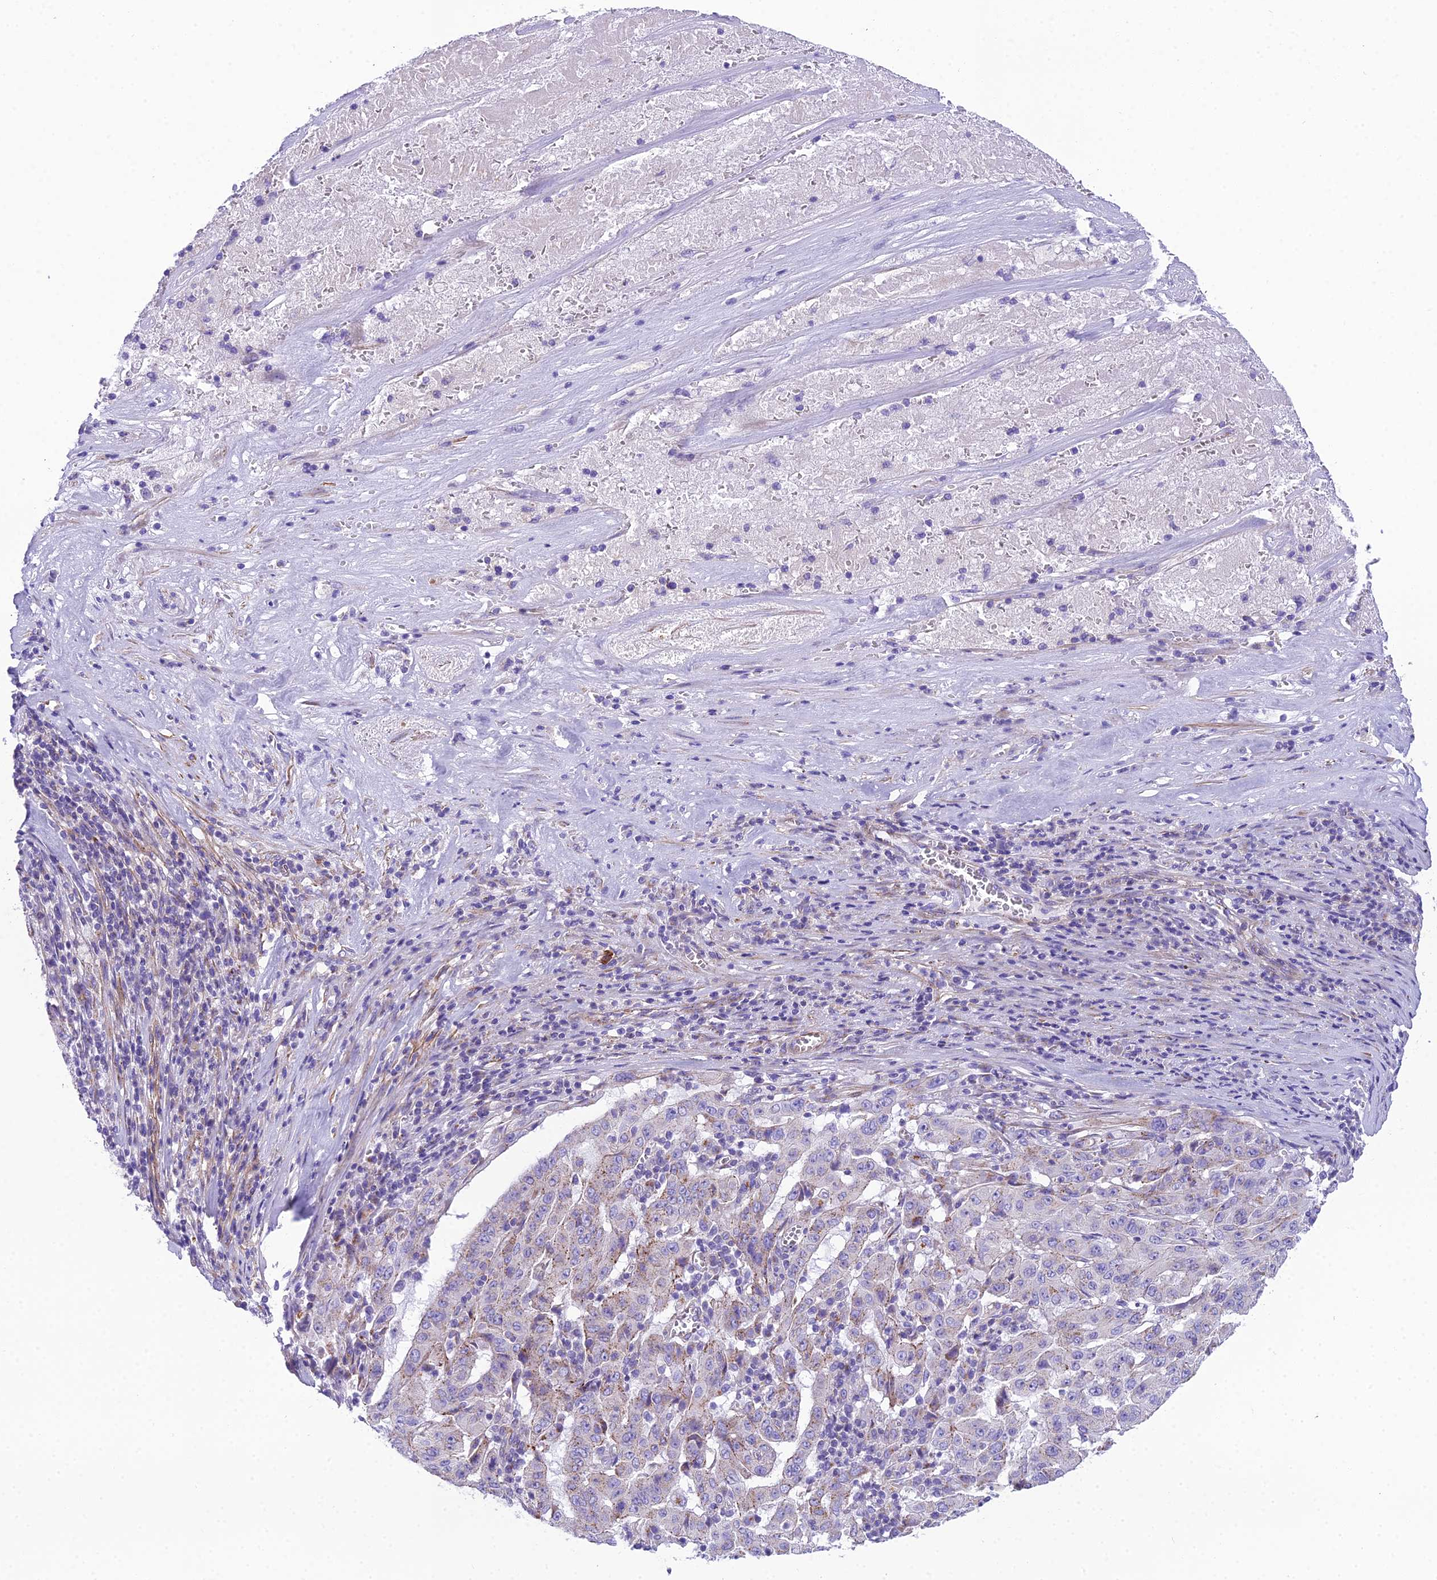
{"staining": {"intensity": "weak", "quantity": "<25%", "location": "cytoplasmic/membranous"}, "tissue": "pancreatic cancer", "cell_type": "Tumor cells", "image_type": "cancer", "snomed": [{"axis": "morphology", "description": "Adenocarcinoma, NOS"}, {"axis": "topography", "description": "Pancreas"}], "caption": "DAB immunohistochemical staining of pancreatic cancer displays no significant staining in tumor cells.", "gene": "GFRA1", "patient": {"sex": "male", "age": 63}}